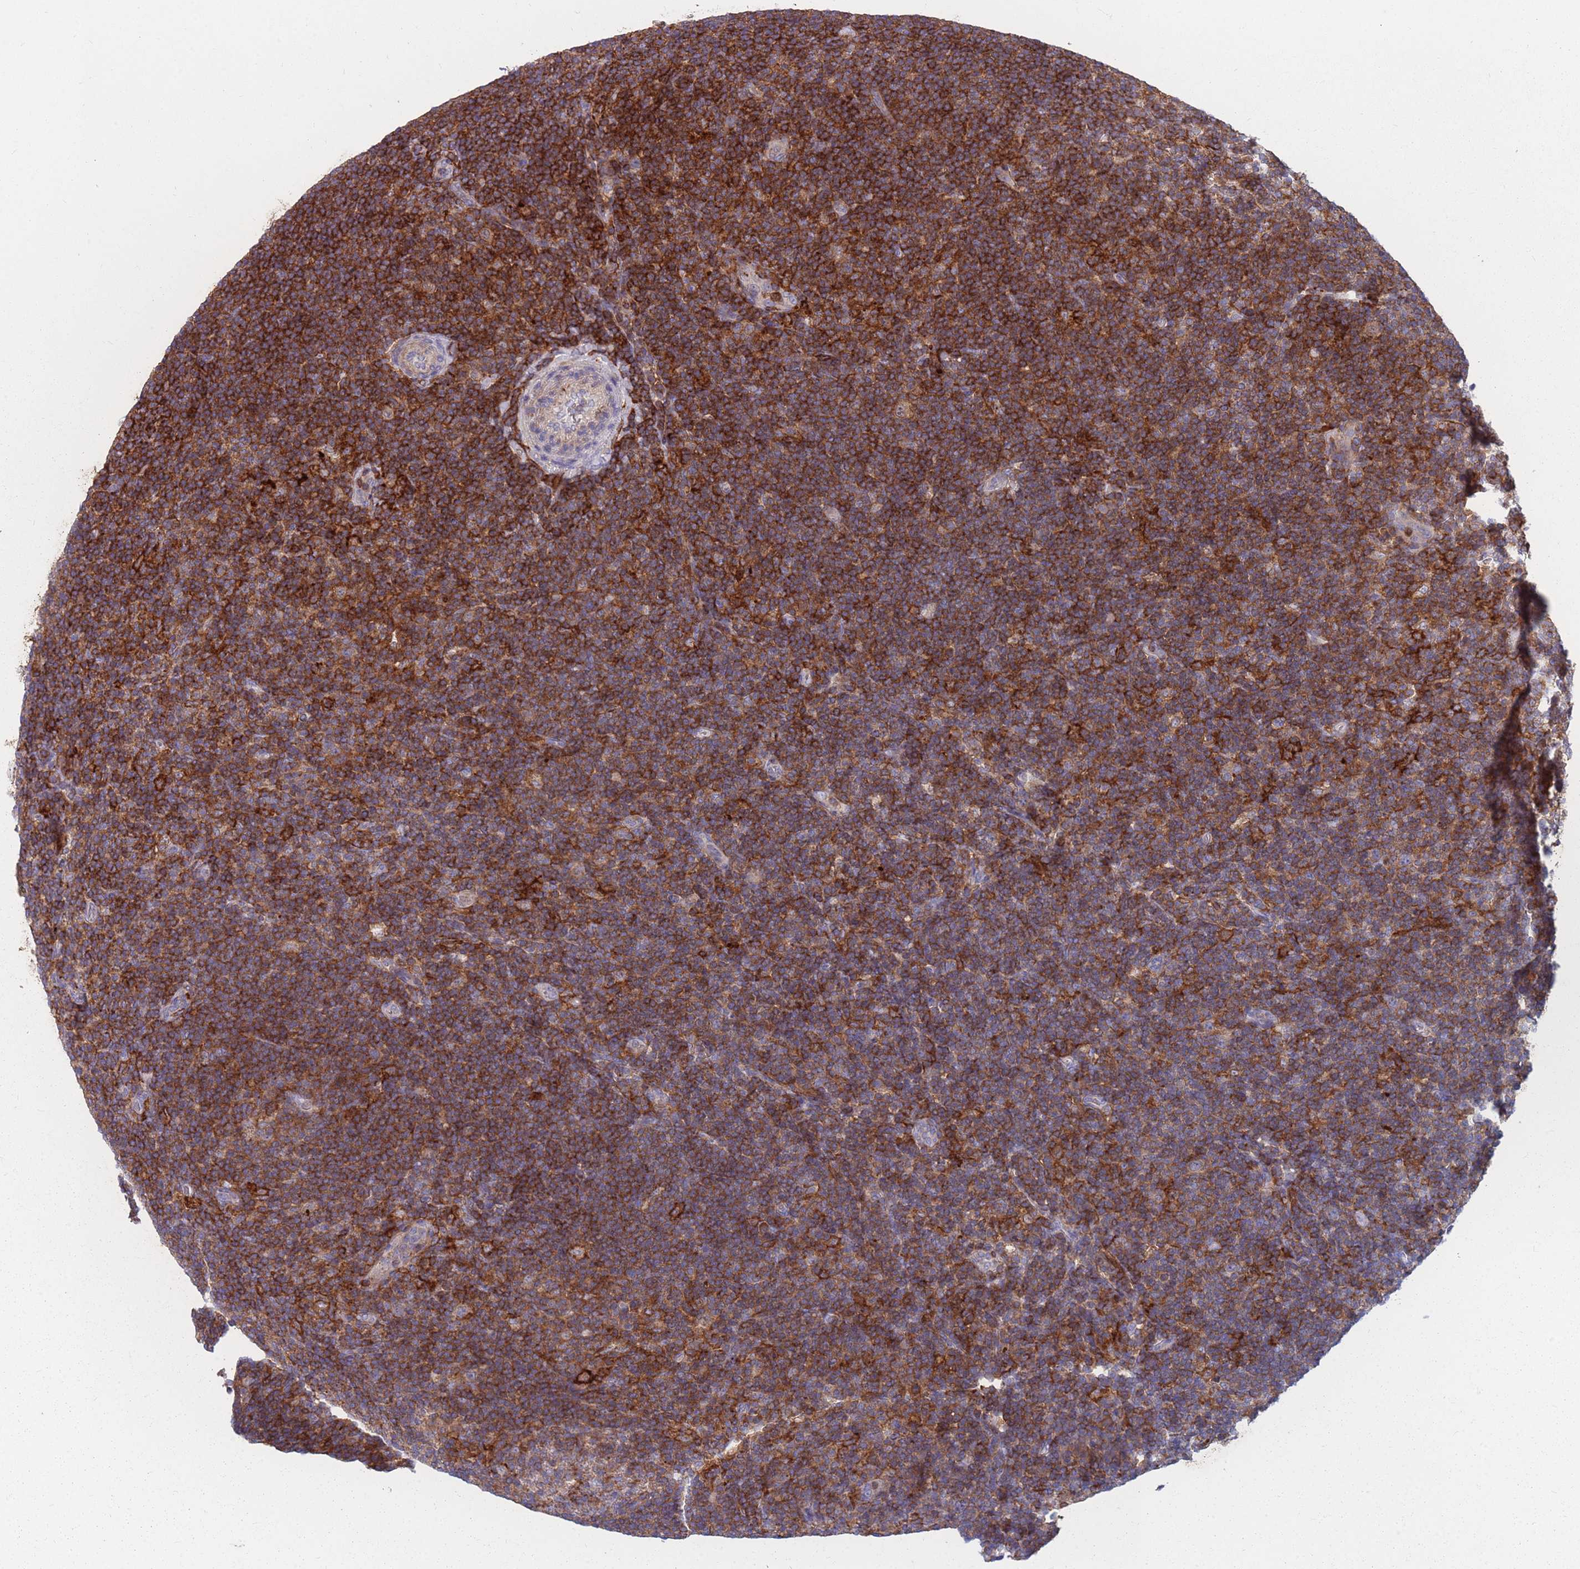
{"staining": {"intensity": "moderate", "quantity": "<25%", "location": "cytoplasmic/membranous"}, "tissue": "lymphoma", "cell_type": "Tumor cells", "image_type": "cancer", "snomed": [{"axis": "morphology", "description": "Hodgkin's disease, NOS"}, {"axis": "topography", "description": "Lymph node"}], "caption": "A brown stain labels moderate cytoplasmic/membranous staining of a protein in Hodgkin's disease tumor cells.", "gene": "CD33", "patient": {"sex": "female", "age": 57}}